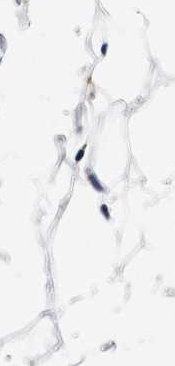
{"staining": {"intensity": "negative", "quantity": "none", "location": "none"}, "tissue": "adipose tissue", "cell_type": "Adipocytes", "image_type": "normal", "snomed": [{"axis": "morphology", "description": "Normal tissue, NOS"}, {"axis": "topography", "description": "Breast"}, {"axis": "topography", "description": "Soft tissue"}], "caption": "Immunohistochemistry image of normal adipose tissue: human adipose tissue stained with DAB (3,3'-diaminobenzidine) reveals no significant protein expression in adipocytes. Brightfield microscopy of immunohistochemistry stained with DAB (3,3'-diaminobenzidine) (brown) and hematoxylin (blue), captured at high magnification.", "gene": "LAD1", "patient": {"sex": "female", "age": 75}}